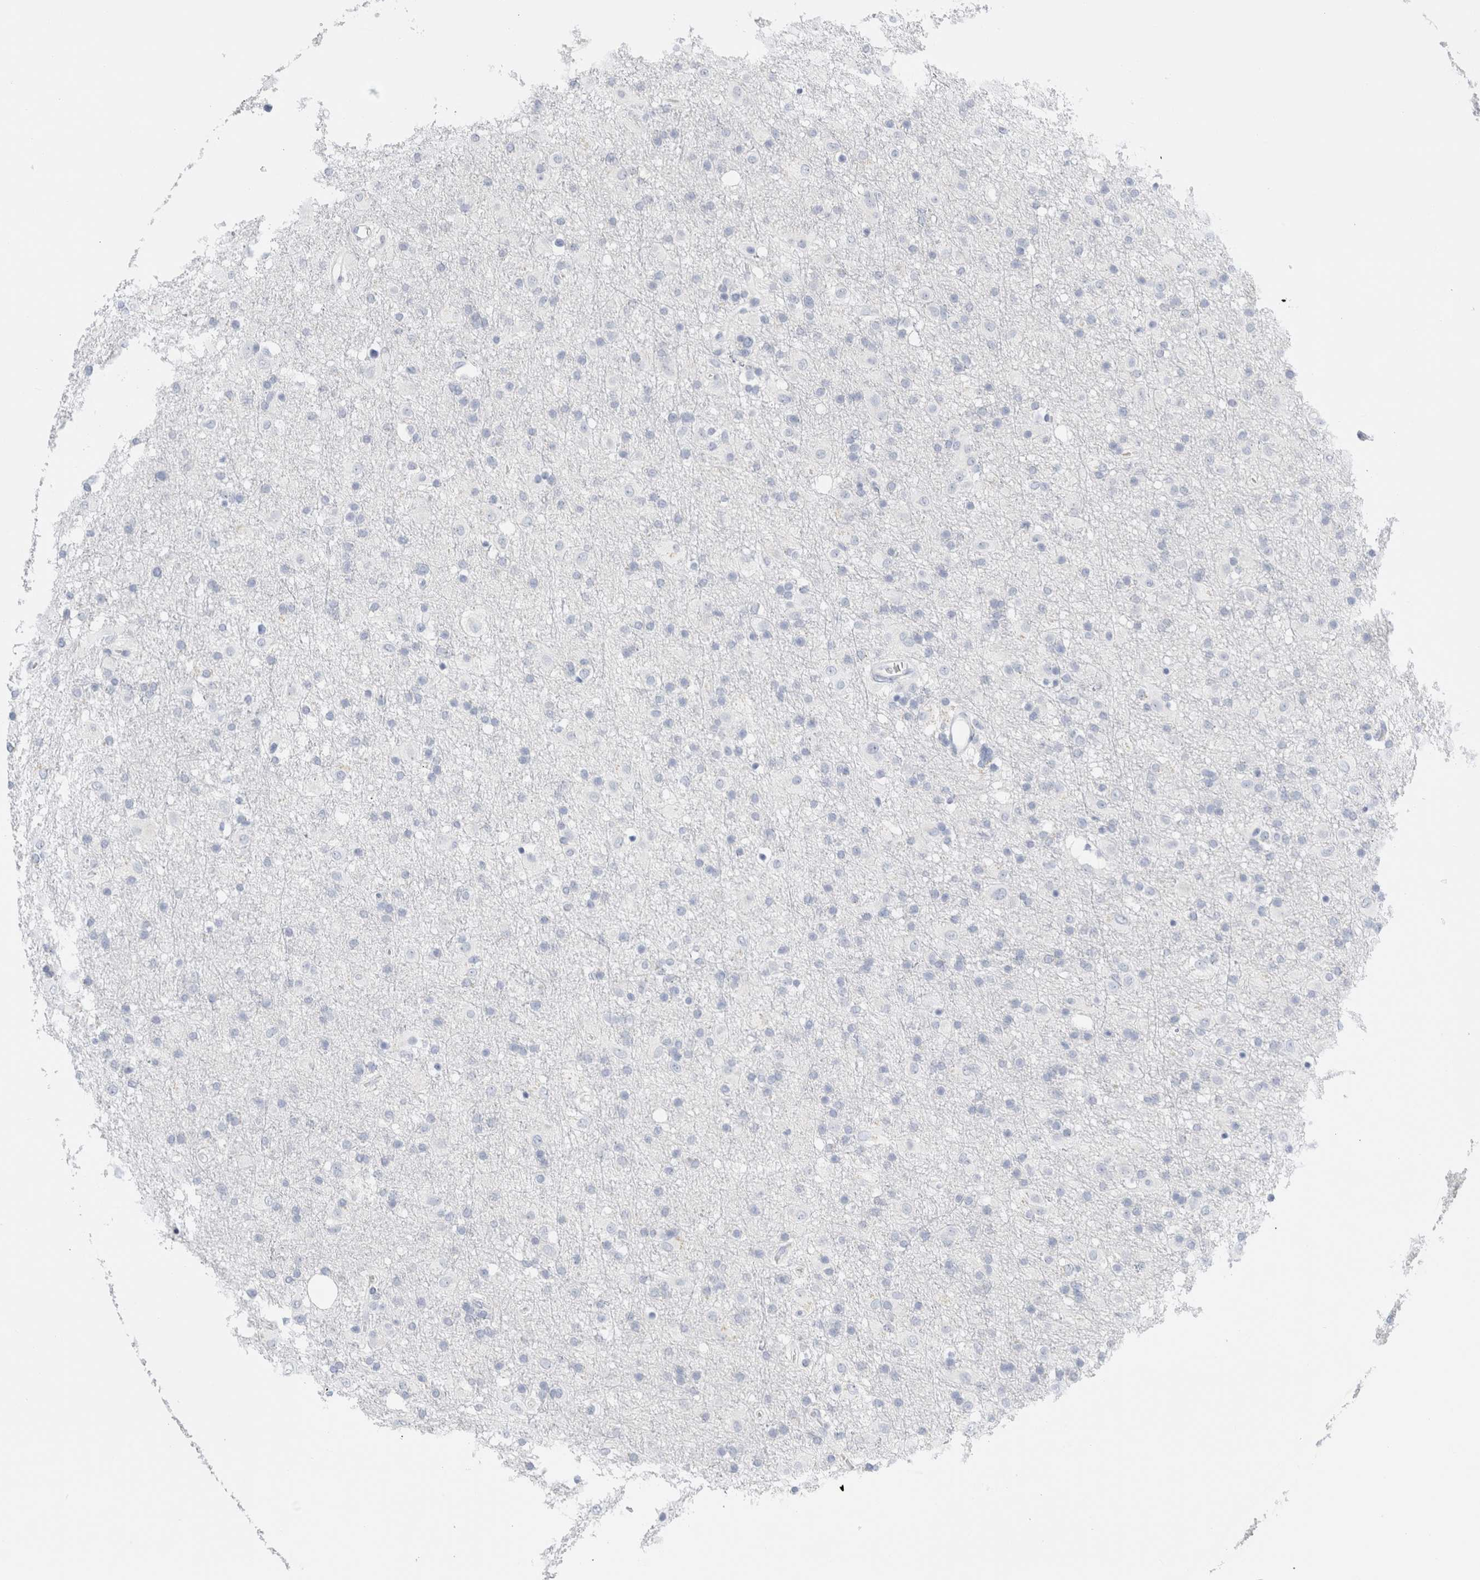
{"staining": {"intensity": "negative", "quantity": "none", "location": "none"}, "tissue": "glioma", "cell_type": "Tumor cells", "image_type": "cancer", "snomed": [{"axis": "morphology", "description": "Glioma, malignant, Low grade"}, {"axis": "topography", "description": "Brain"}], "caption": "DAB (3,3'-diaminobenzidine) immunohistochemical staining of human malignant low-grade glioma displays no significant staining in tumor cells.", "gene": "ARG1", "patient": {"sex": "male", "age": 65}}